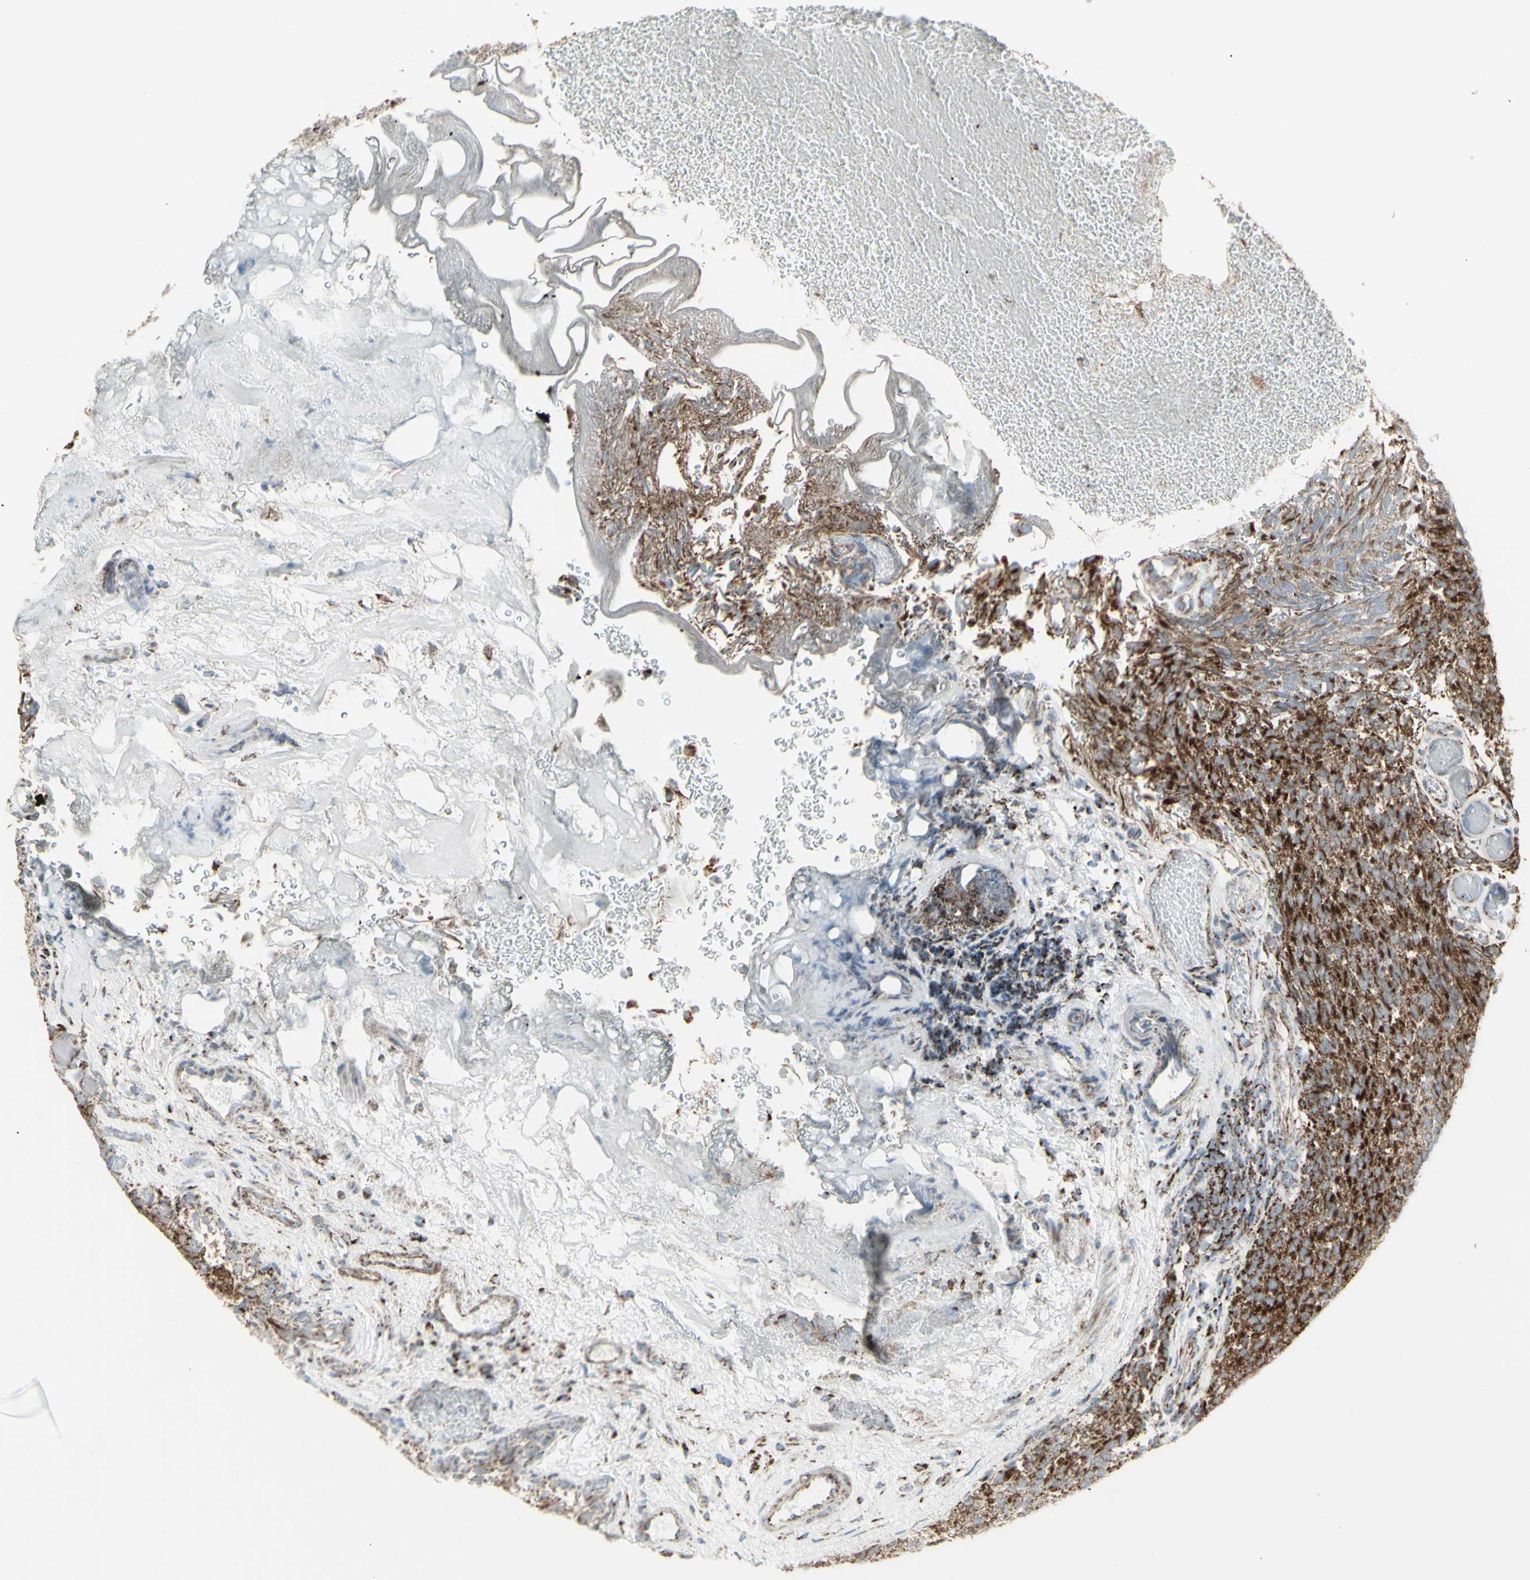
{"staining": {"intensity": "strong", "quantity": ">75%", "location": "cytoplasmic/membranous"}, "tissue": "urothelial cancer", "cell_type": "Tumor cells", "image_type": "cancer", "snomed": [{"axis": "morphology", "description": "Urothelial carcinoma, Low grade"}, {"axis": "topography", "description": "Urinary bladder"}], "caption": "DAB (3,3'-diaminobenzidine) immunohistochemical staining of urothelial cancer displays strong cytoplasmic/membranous protein expression in approximately >75% of tumor cells. Nuclei are stained in blue.", "gene": "PLGRKT", "patient": {"sex": "male", "age": 78}}